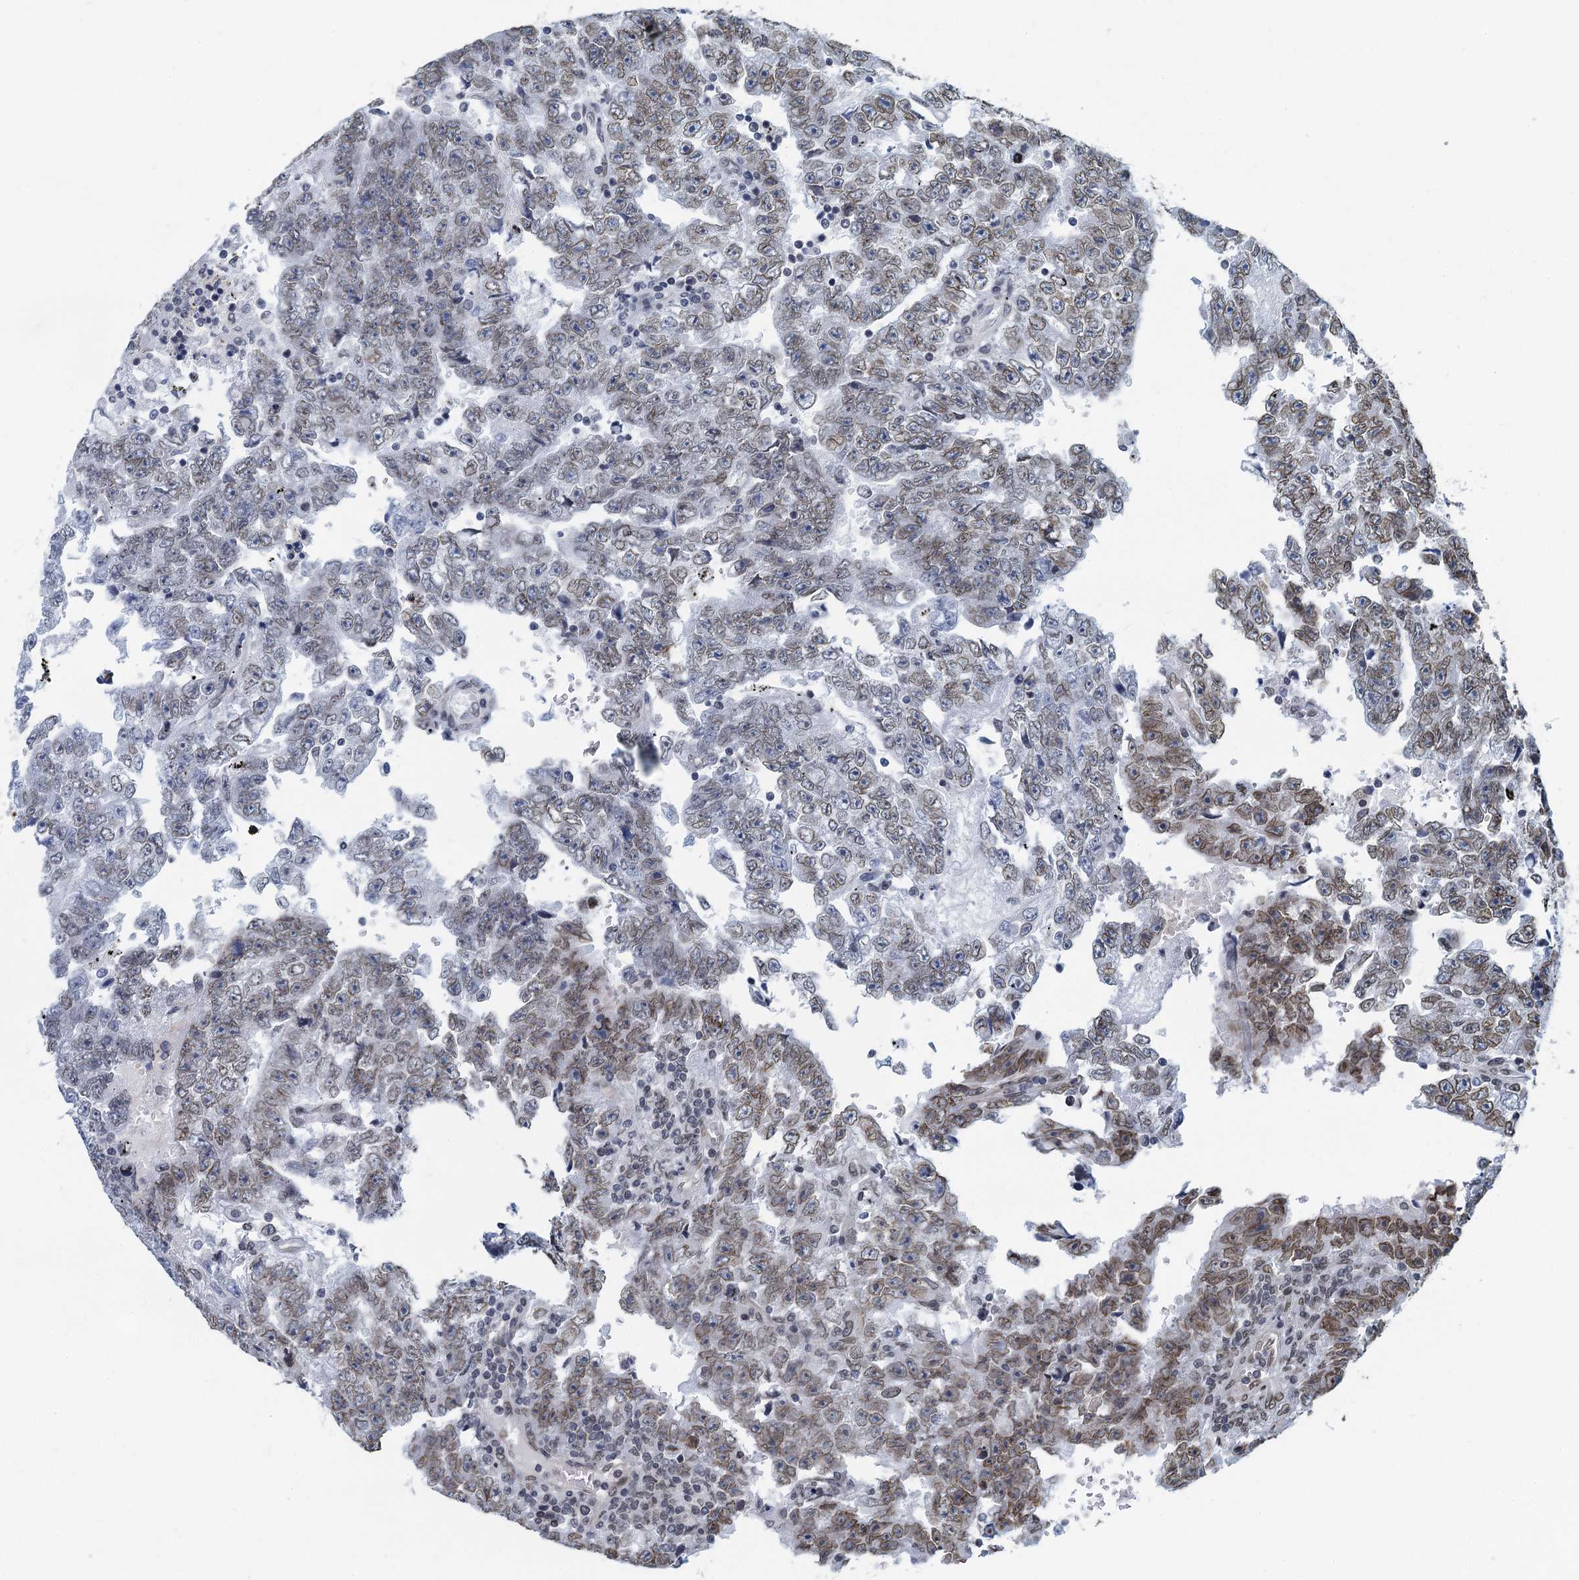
{"staining": {"intensity": "moderate", "quantity": "<25%", "location": "cytoplasmic/membranous,nuclear"}, "tissue": "testis cancer", "cell_type": "Tumor cells", "image_type": "cancer", "snomed": [{"axis": "morphology", "description": "Carcinoma, Embryonal, NOS"}, {"axis": "topography", "description": "Testis"}], "caption": "Testis cancer (embryonal carcinoma) stained for a protein demonstrates moderate cytoplasmic/membranous and nuclear positivity in tumor cells.", "gene": "CCDC34", "patient": {"sex": "male", "age": 25}}